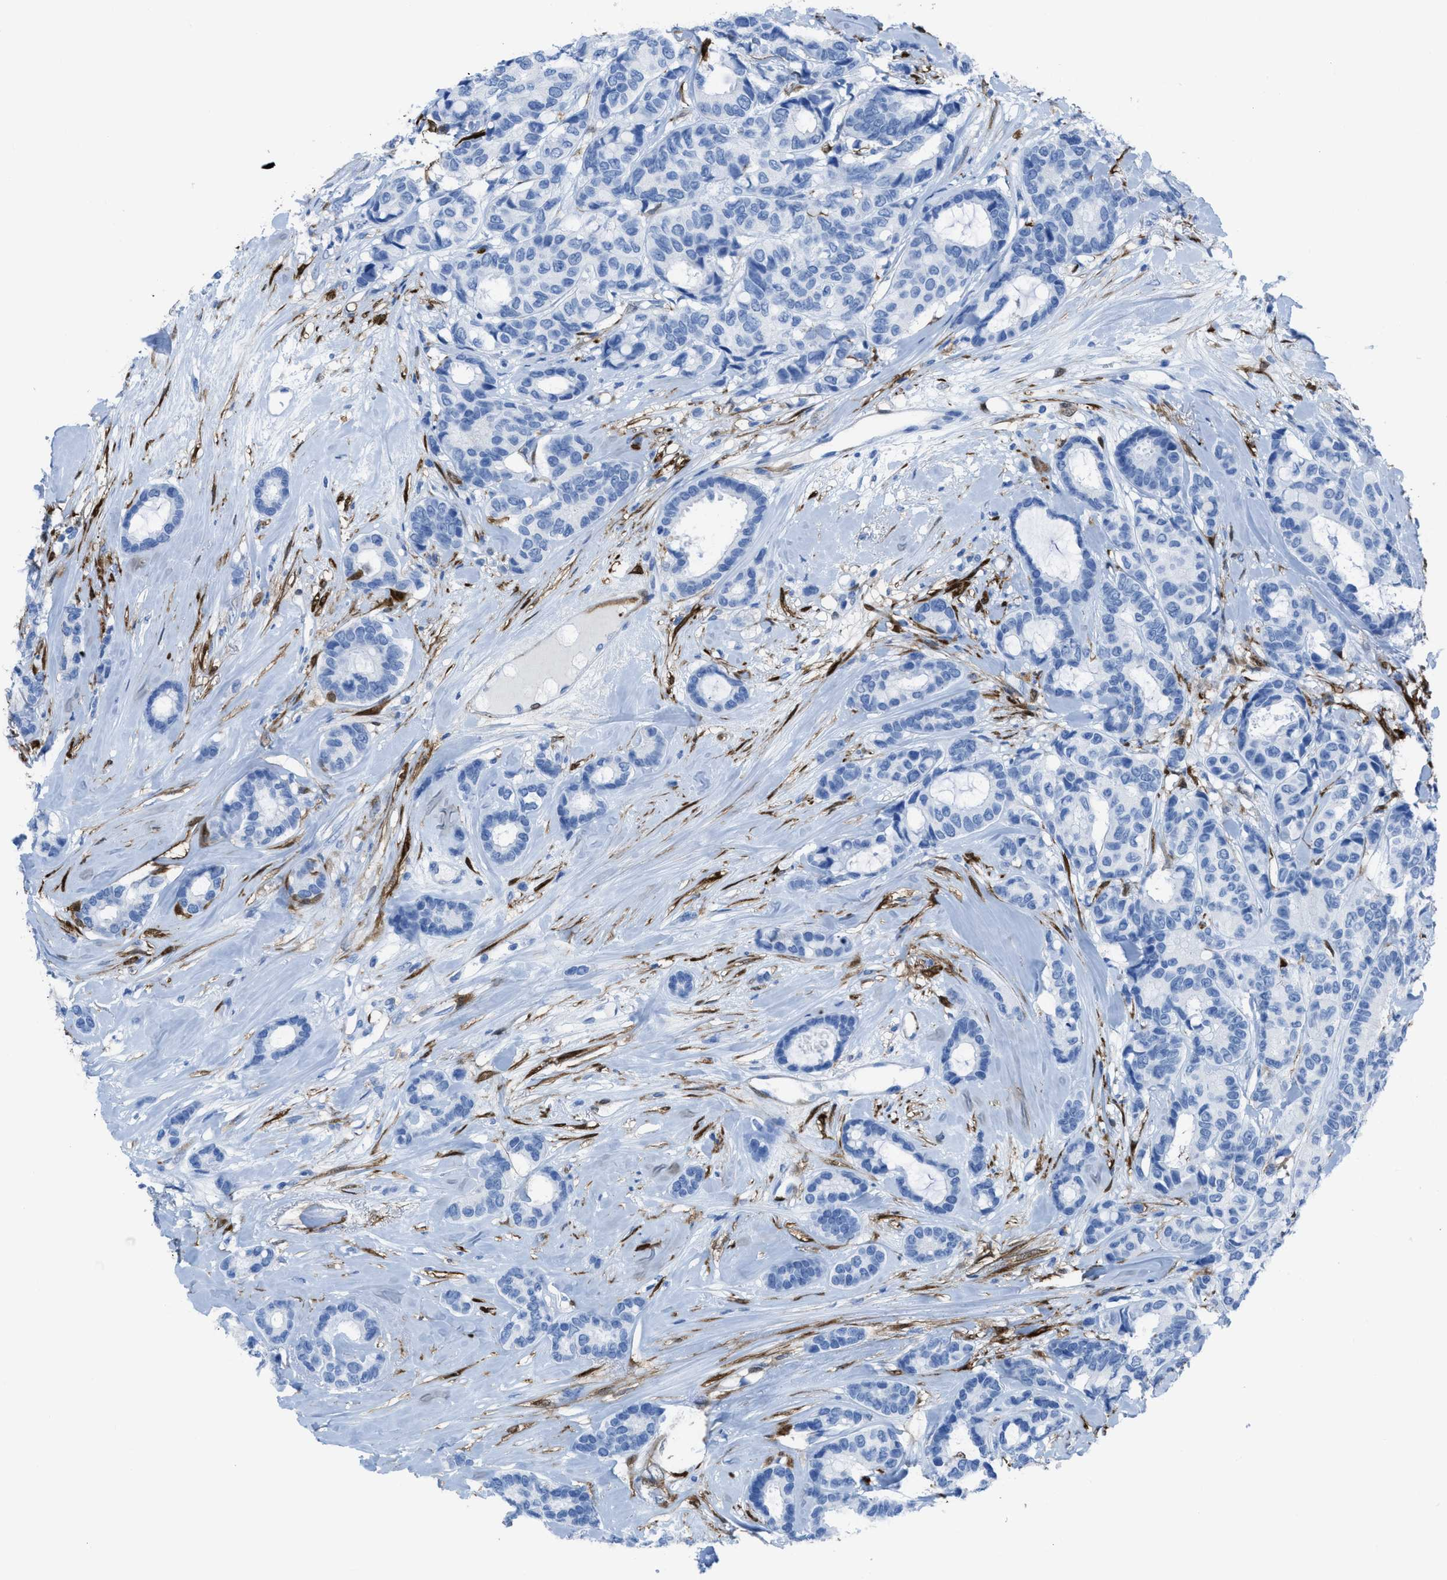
{"staining": {"intensity": "negative", "quantity": "none", "location": "none"}, "tissue": "breast cancer", "cell_type": "Tumor cells", "image_type": "cancer", "snomed": [{"axis": "morphology", "description": "Duct carcinoma"}, {"axis": "topography", "description": "Breast"}], "caption": "DAB (3,3'-diaminobenzidine) immunohistochemical staining of breast cancer (intraductal carcinoma) reveals no significant positivity in tumor cells.", "gene": "CDKN2A", "patient": {"sex": "female", "age": 87}}